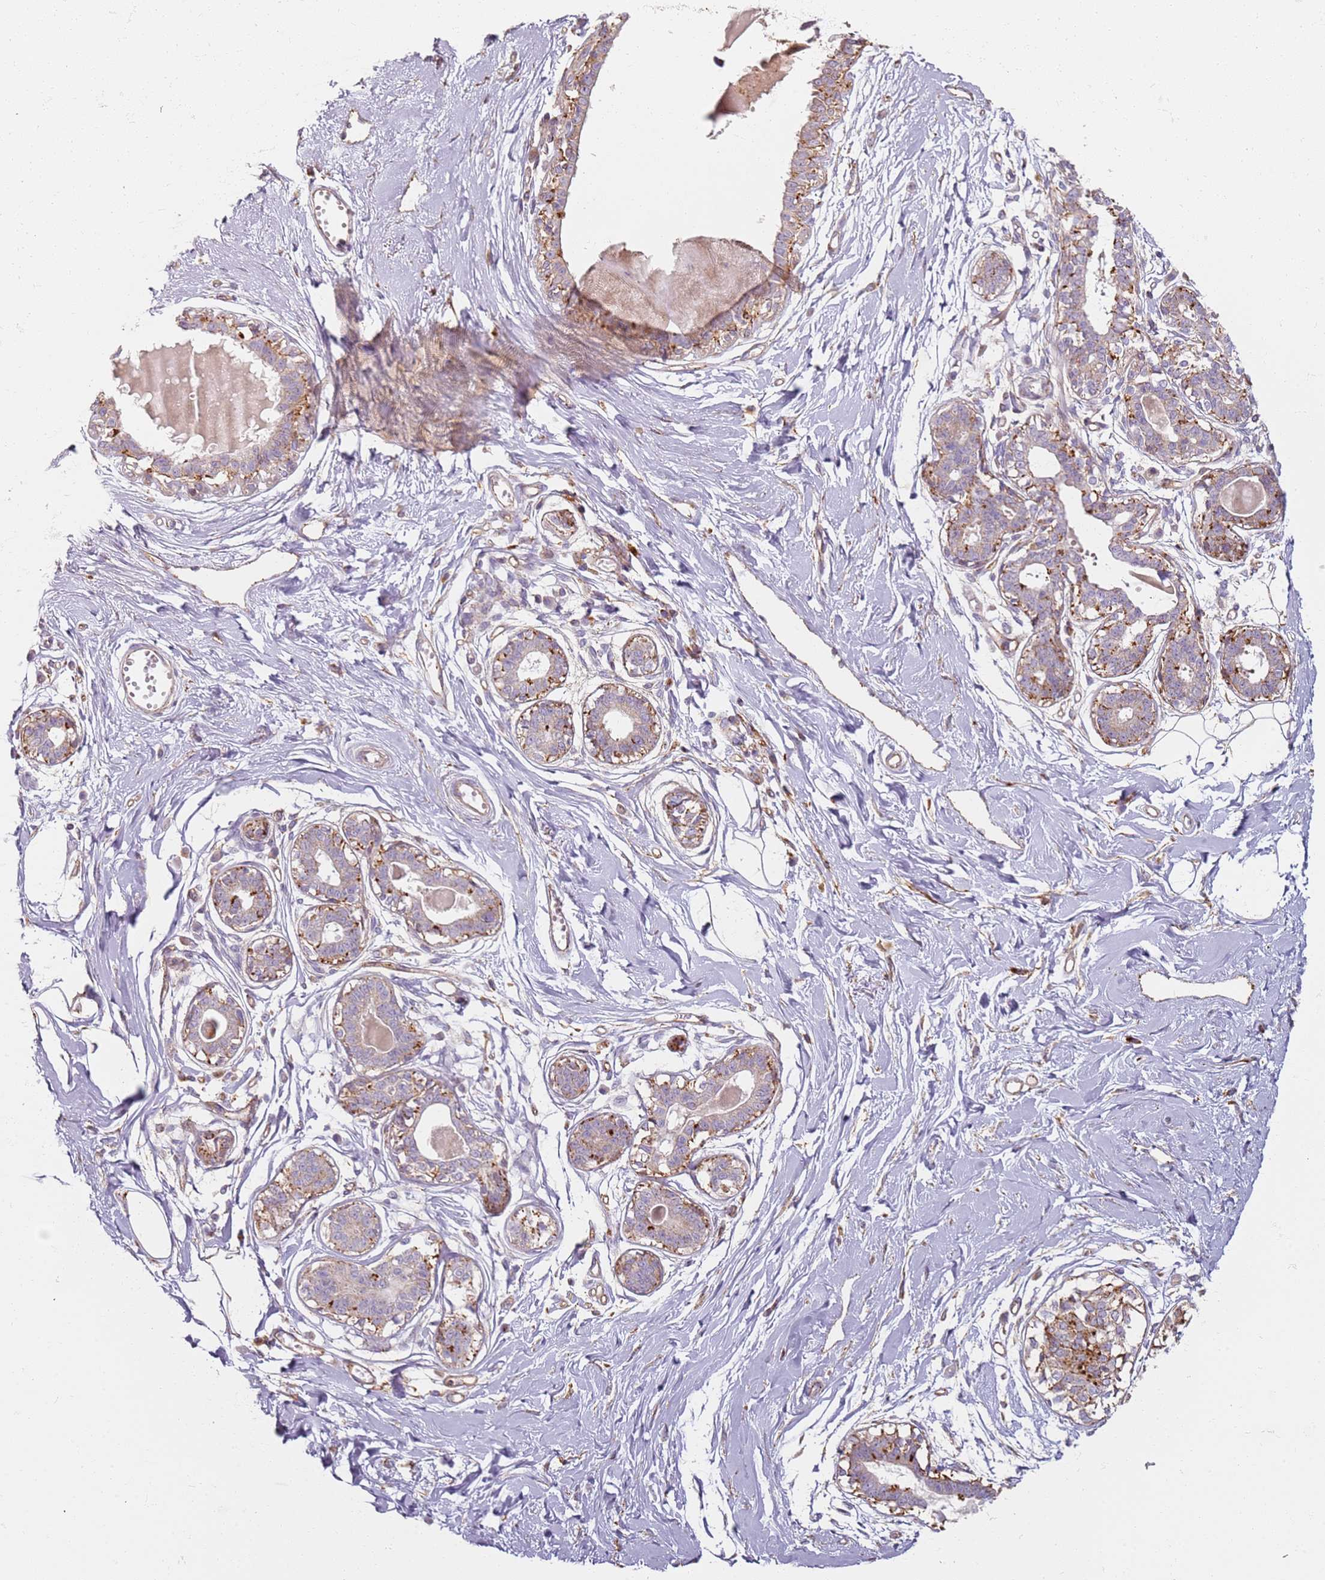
{"staining": {"intensity": "negative", "quantity": "none", "location": "none"}, "tissue": "breast", "cell_type": "Adipocytes", "image_type": "normal", "snomed": [{"axis": "morphology", "description": "Normal tissue, NOS"}, {"axis": "topography", "description": "Breast"}], "caption": "The image reveals no staining of adipocytes in normal breast. The staining was performed using DAB to visualize the protein expression in brown, while the nuclei were stained in blue with hematoxylin (Magnification: 20x).", "gene": "PROKR2", "patient": {"sex": "female", "age": 45}}